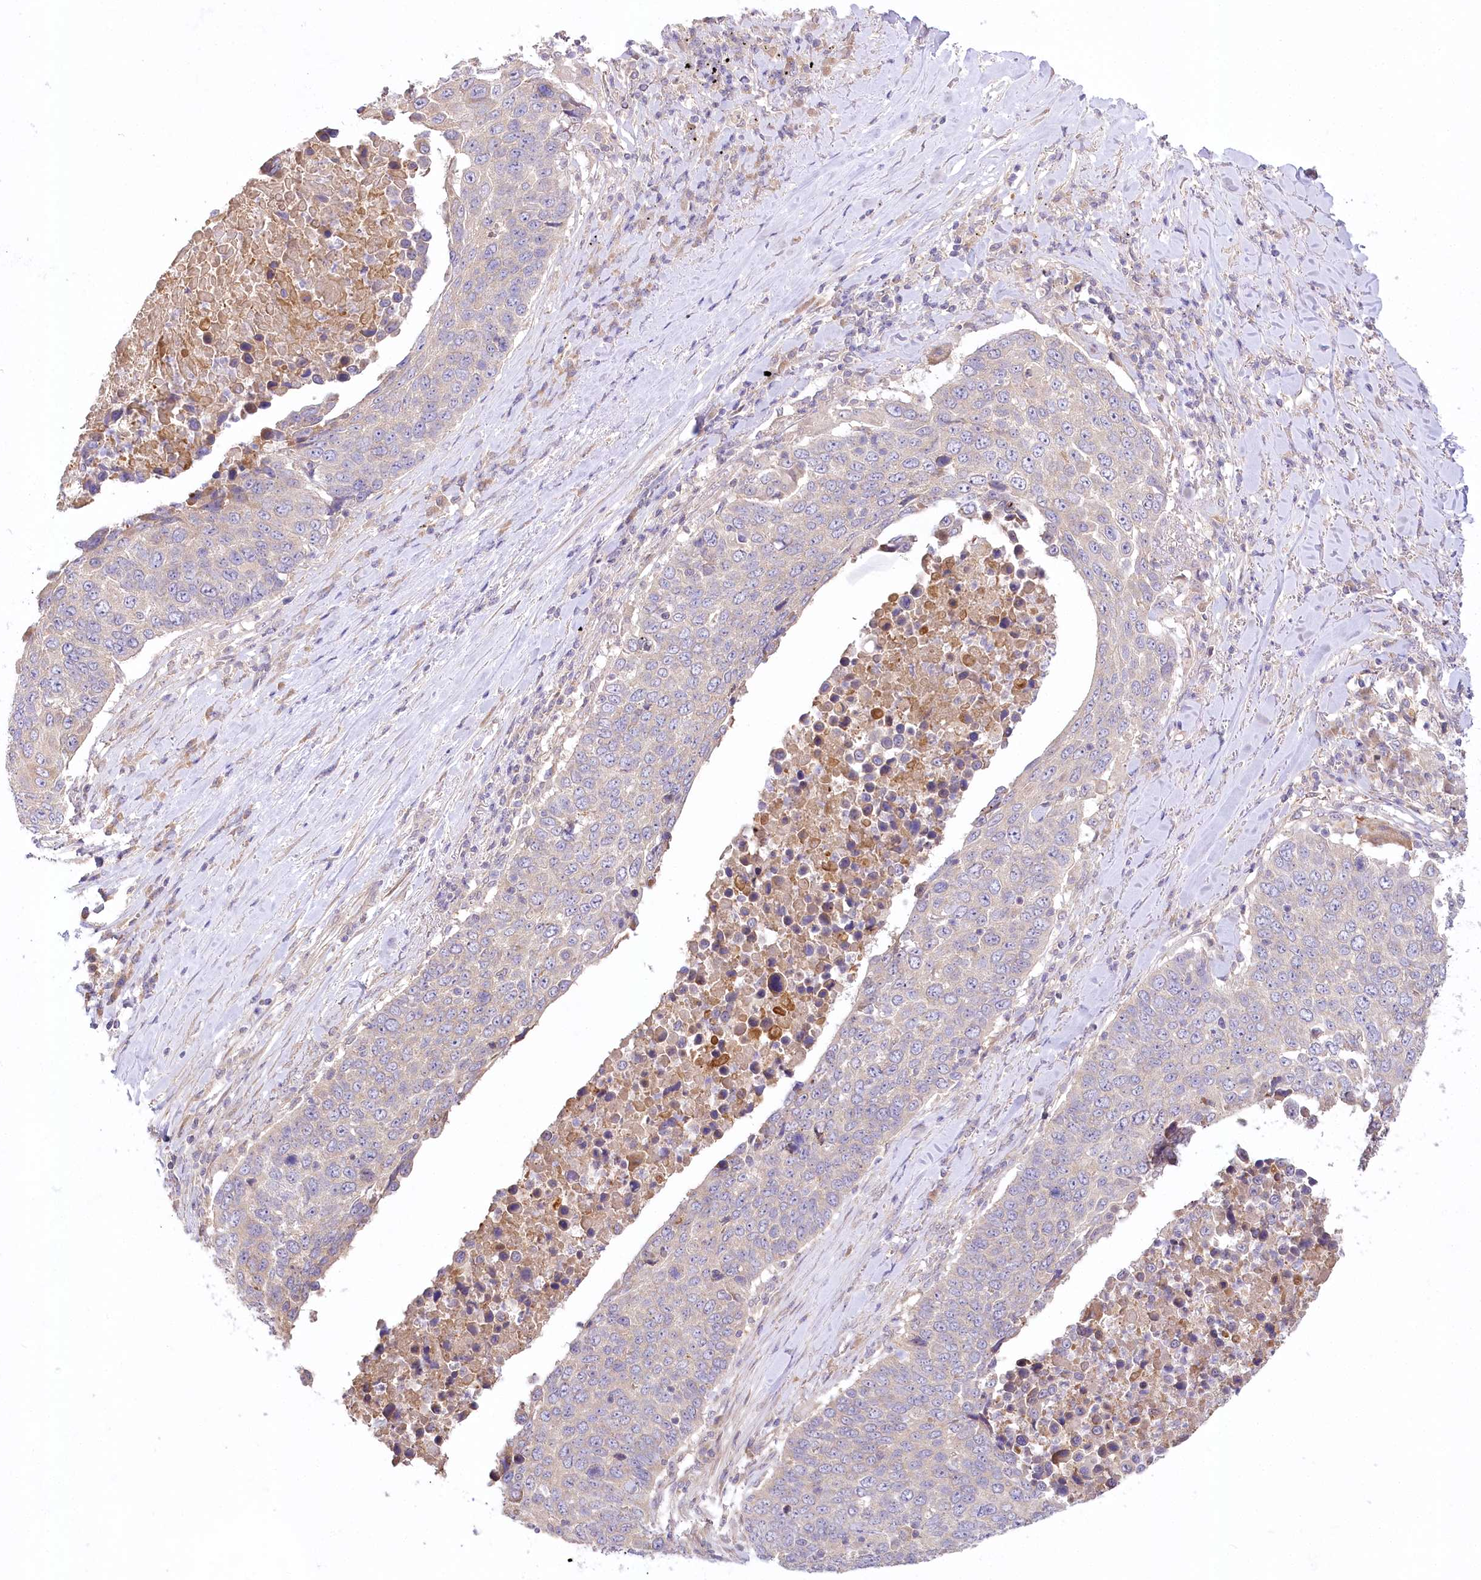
{"staining": {"intensity": "negative", "quantity": "none", "location": "none"}, "tissue": "lung cancer", "cell_type": "Tumor cells", "image_type": "cancer", "snomed": [{"axis": "morphology", "description": "Squamous cell carcinoma, NOS"}, {"axis": "topography", "description": "Lung"}], "caption": "Tumor cells show no significant expression in lung cancer.", "gene": "PYROXD1", "patient": {"sex": "male", "age": 66}}